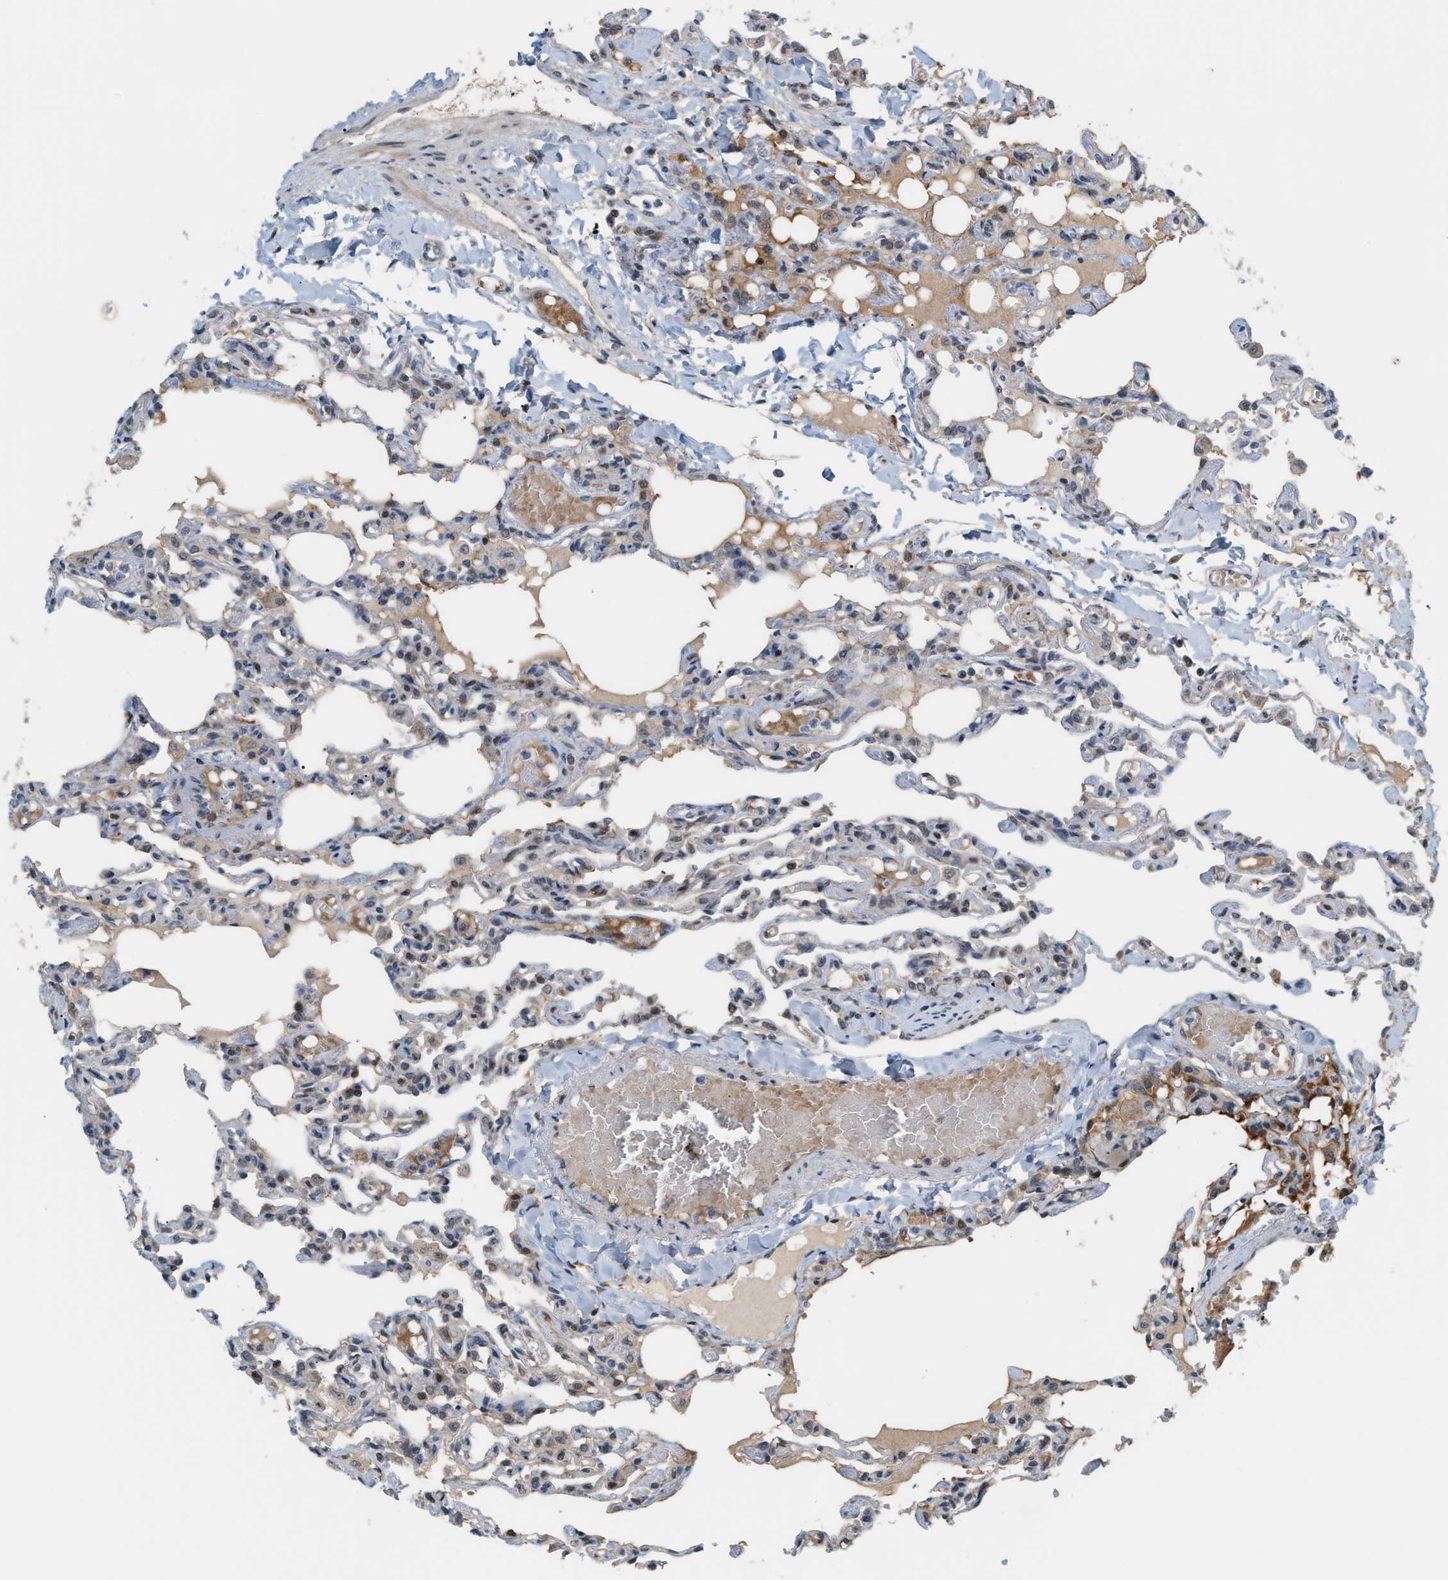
{"staining": {"intensity": "weak", "quantity": "<25%", "location": "cytoplasmic/membranous"}, "tissue": "lung", "cell_type": "Alveolar cells", "image_type": "normal", "snomed": [{"axis": "morphology", "description": "Normal tissue, NOS"}, {"axis": "topography", "description": "Lung"}], "caption": "Histopathology image shows no significant protein positivity in alveolar cells of benign lung.", "gene": "RFFL", "patient": {"sex": "male", "age": 21}}